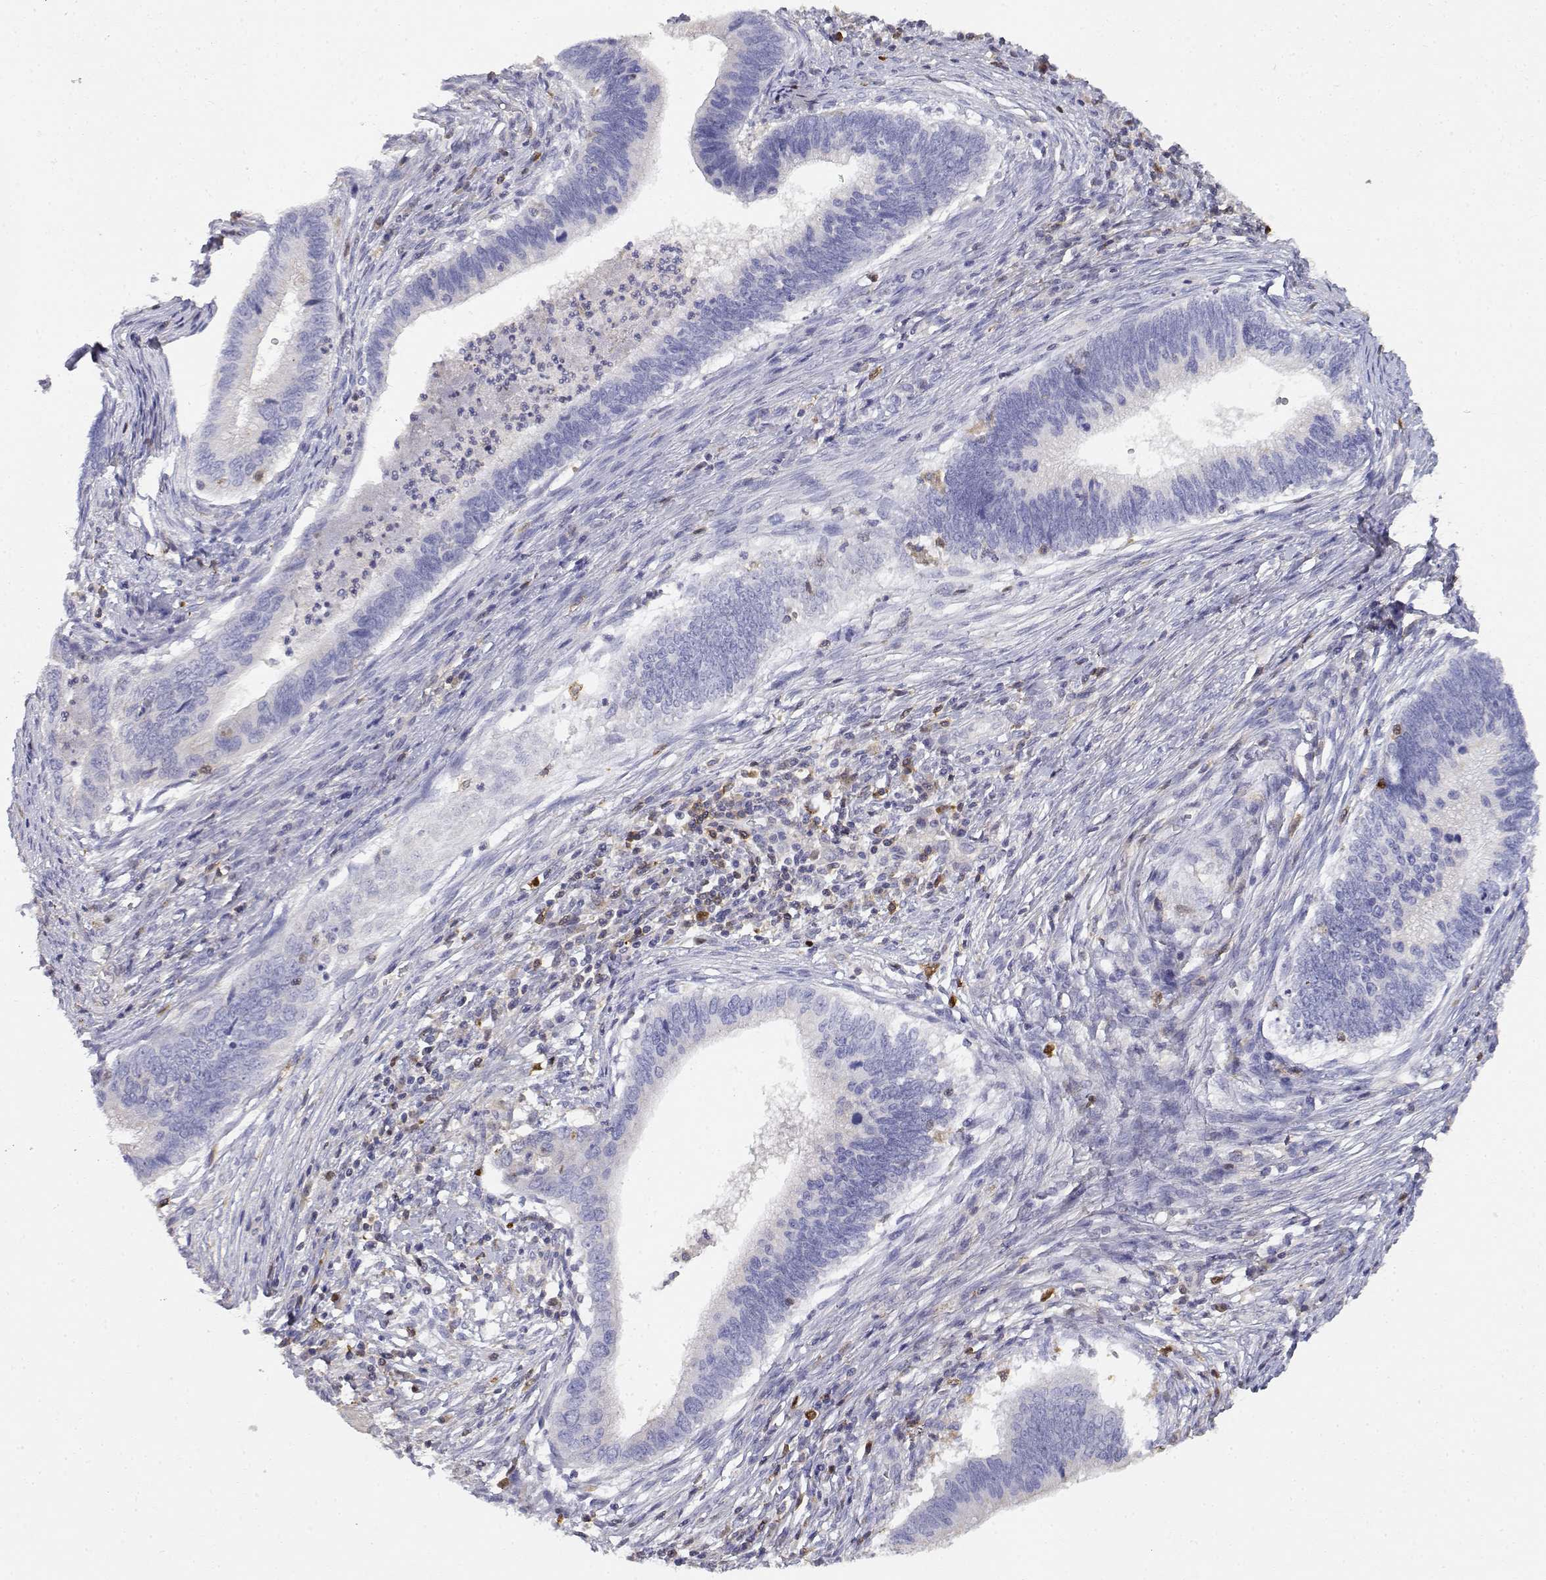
{"staining": {"intensity": "negative", "quantity": "none", "location": "none"}, "tissue": "cervical cancer", "cell_type": "Tumor cells", "image_type": "cancer", "snomed": [{"axis": "morphology", "description": "Adenocarcinoma, NOS"}, {"axis": "topography", "description": "Cervix"}], "caption": "Immunohistochemistry (IHC) histopathology image of cervical adenocarcinoma stained for a protein (brown), which shows no expression in tumor cells.", "gene": "ADA", "patient": {"sex": "female", "age": 42}}